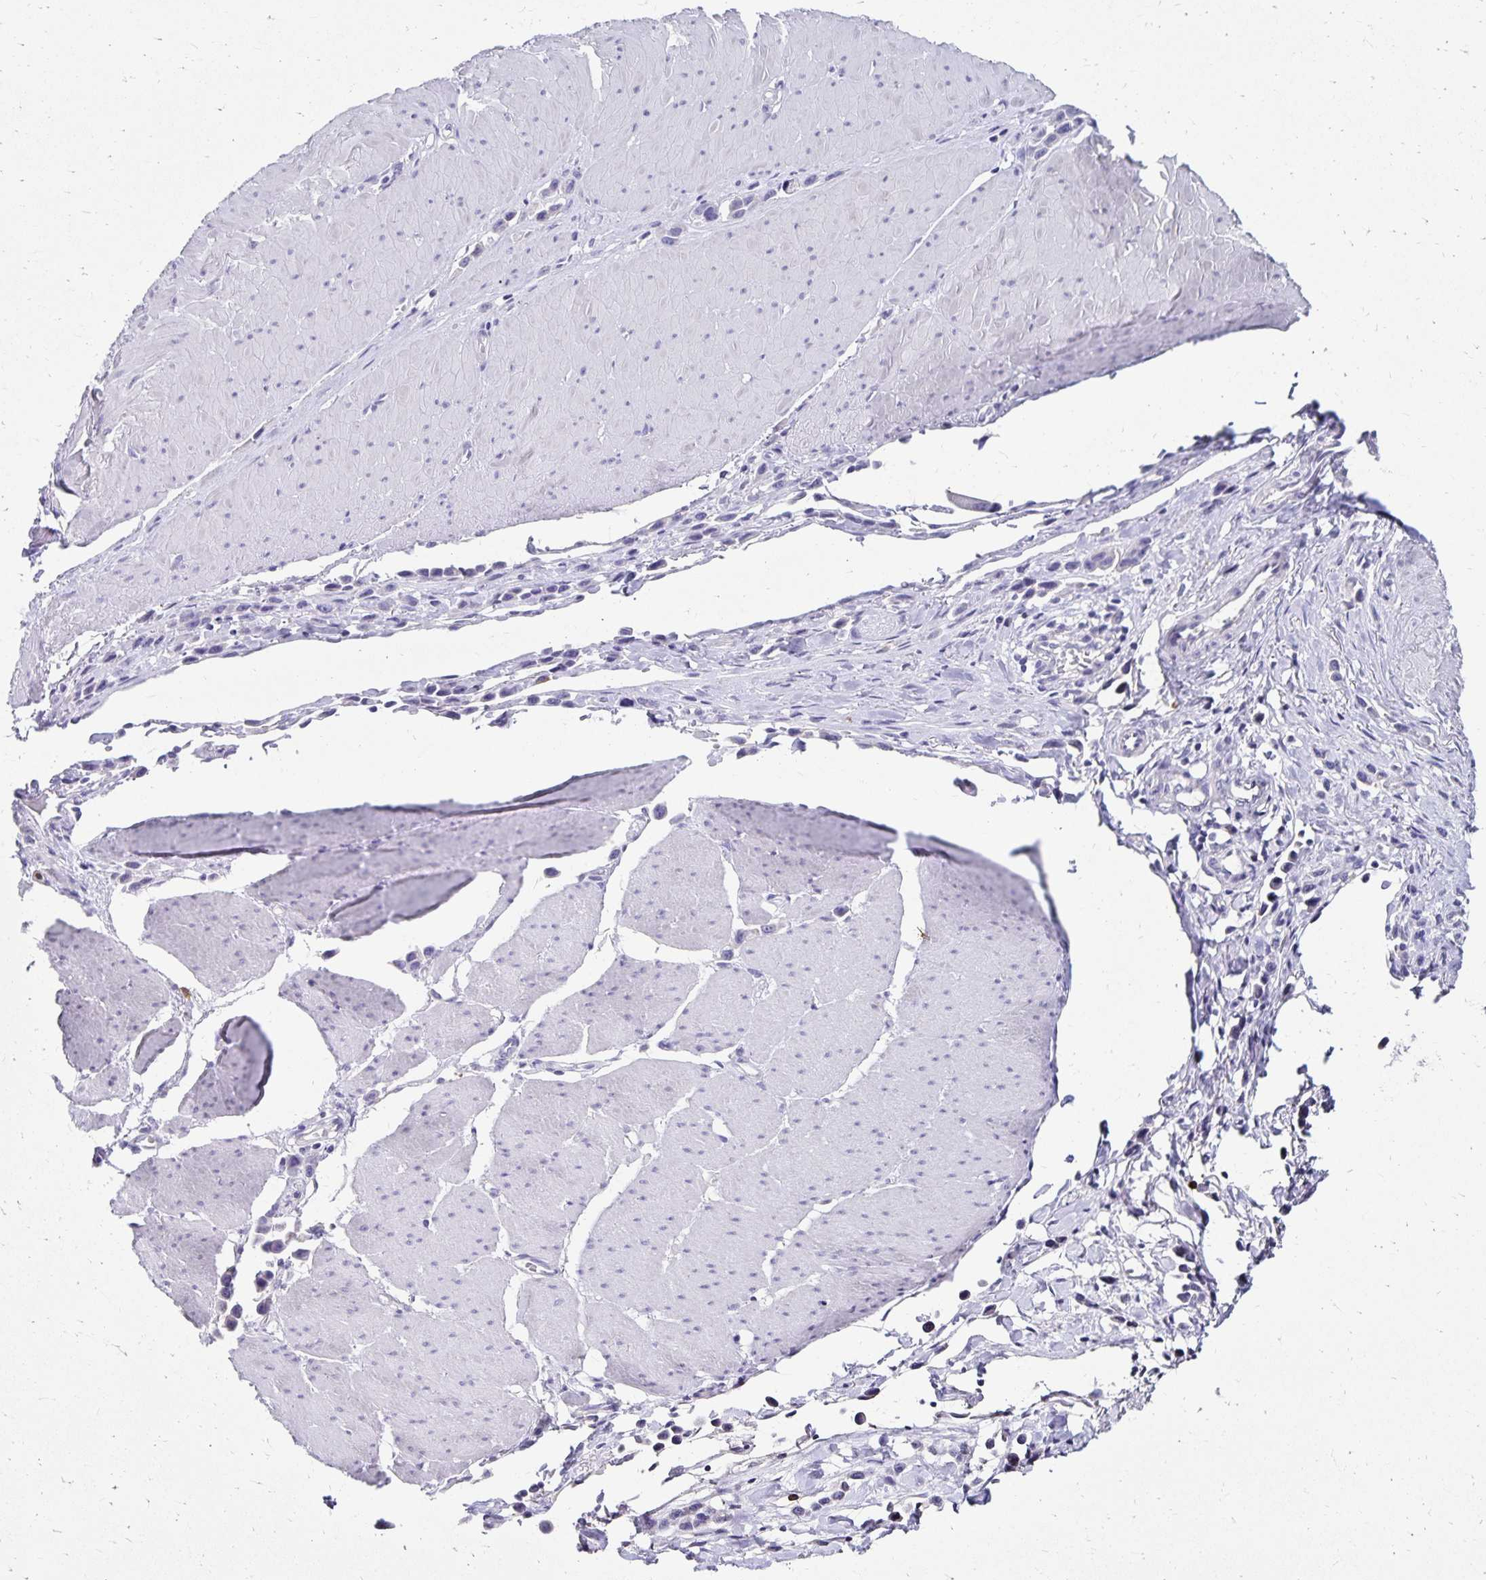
{"staining": {"intensity": "negative", "quantity": "none", "location": "none"}, "tissue": "stomach cancer", "cell_type": "Tumor cells", "image_type": "cancer", "snomed": [{"axis": "morphology", "description": "Adenocarcinoma, NOS"}, {"axis": "topography", "description": "Stomach"}], "caption": "This is a histopathology image of IHC staining of stomach cancer, which shows no expression in tumor cells.", "gene": "DYNLT4", "patient": {"sex": "male", "age": 47}}